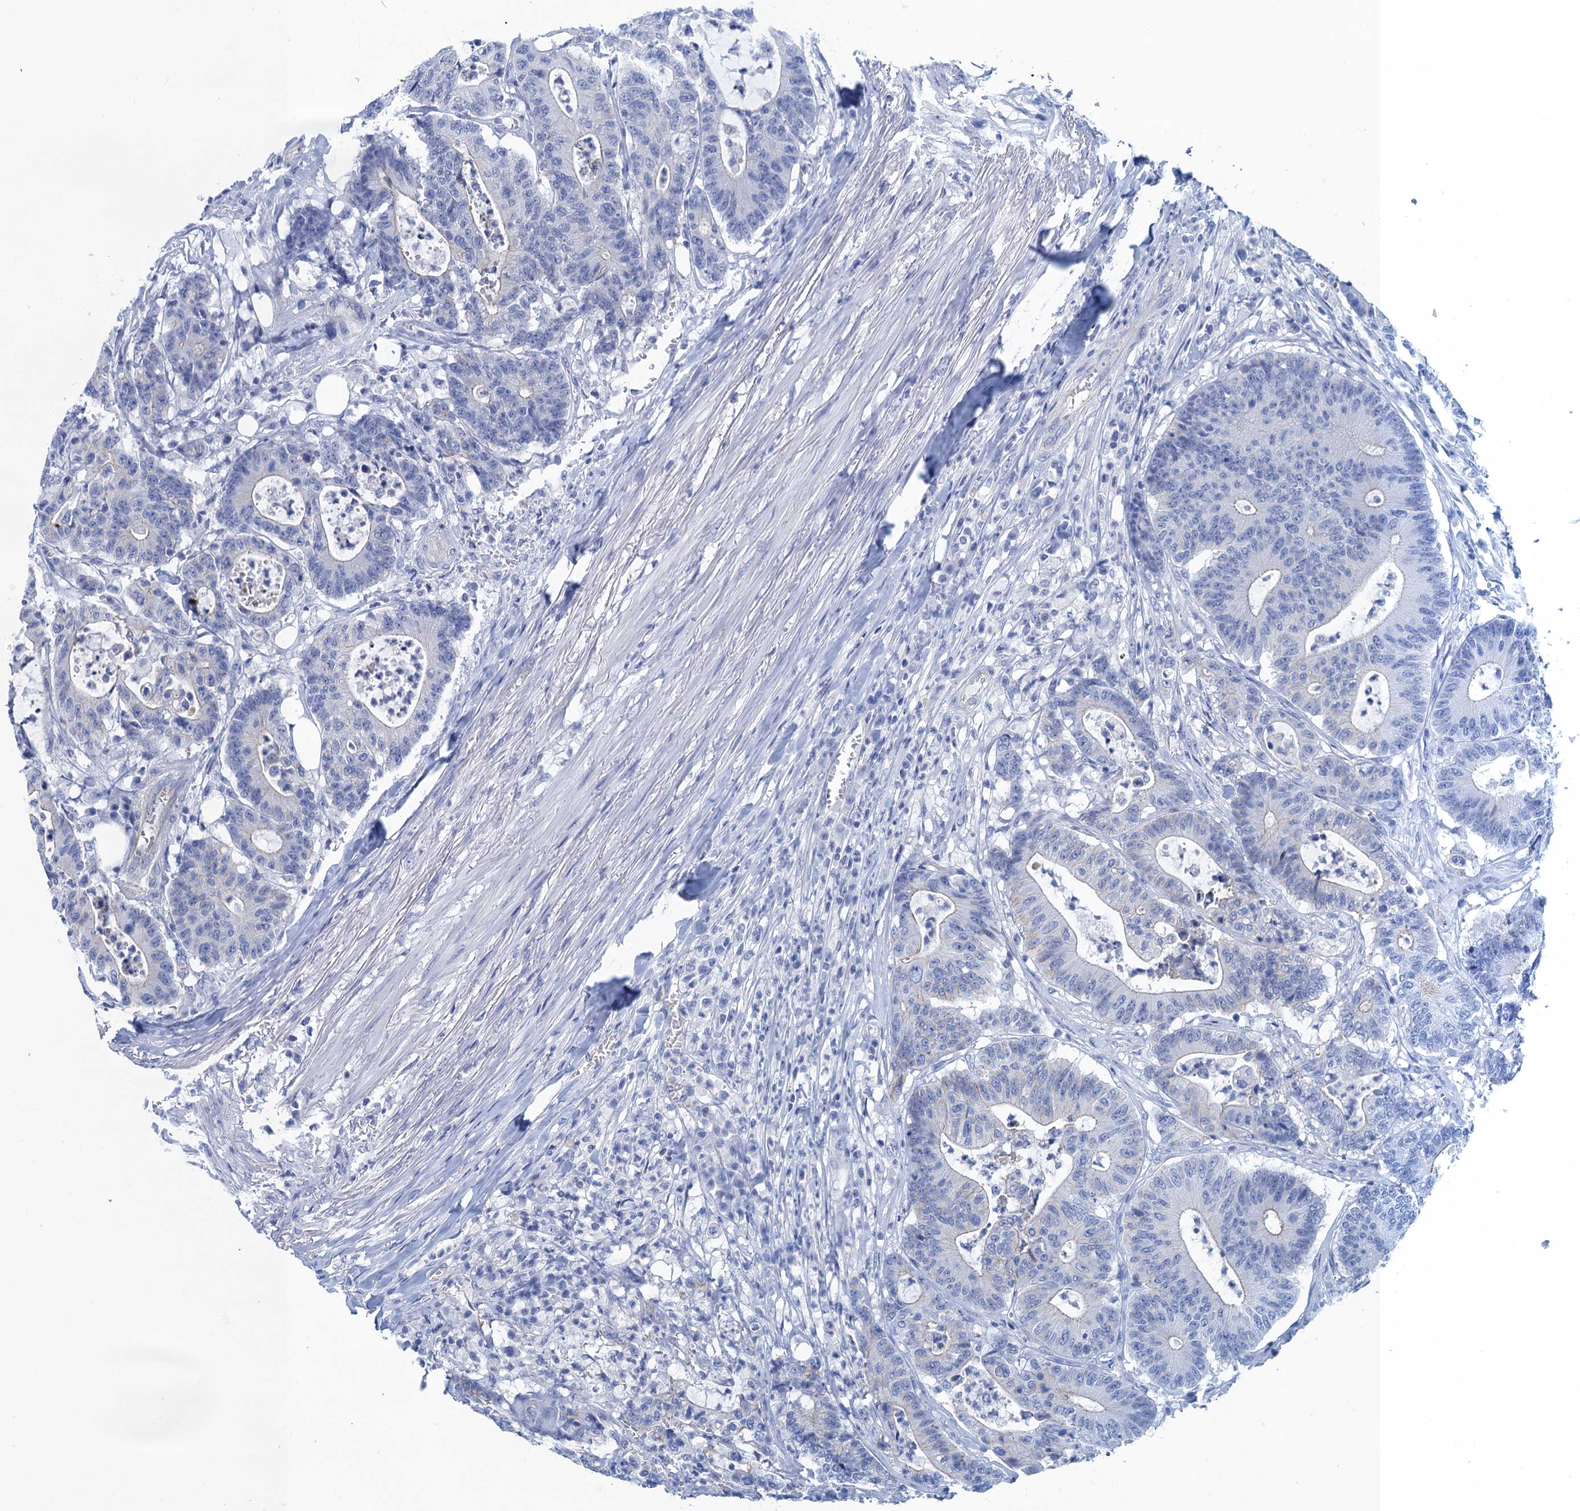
{"staining": {"intensity": "negative", "quantity": "none", "location": "none"}, "tissue": "colorectal cancer", "cell_type": "Tumor cells", "image_type": "cancer", "snomed": [{"axis": "morphology", "description": "Adenocarcinoma, NOS"}, {"axis": "topography", "description": "Colon"}], "caption": "Image shows no protein expression in tumor cells of colorectal adenocarcinoma tissue.", "gene": "CALML5", "patient": {"sex": "female", "age": 84}}